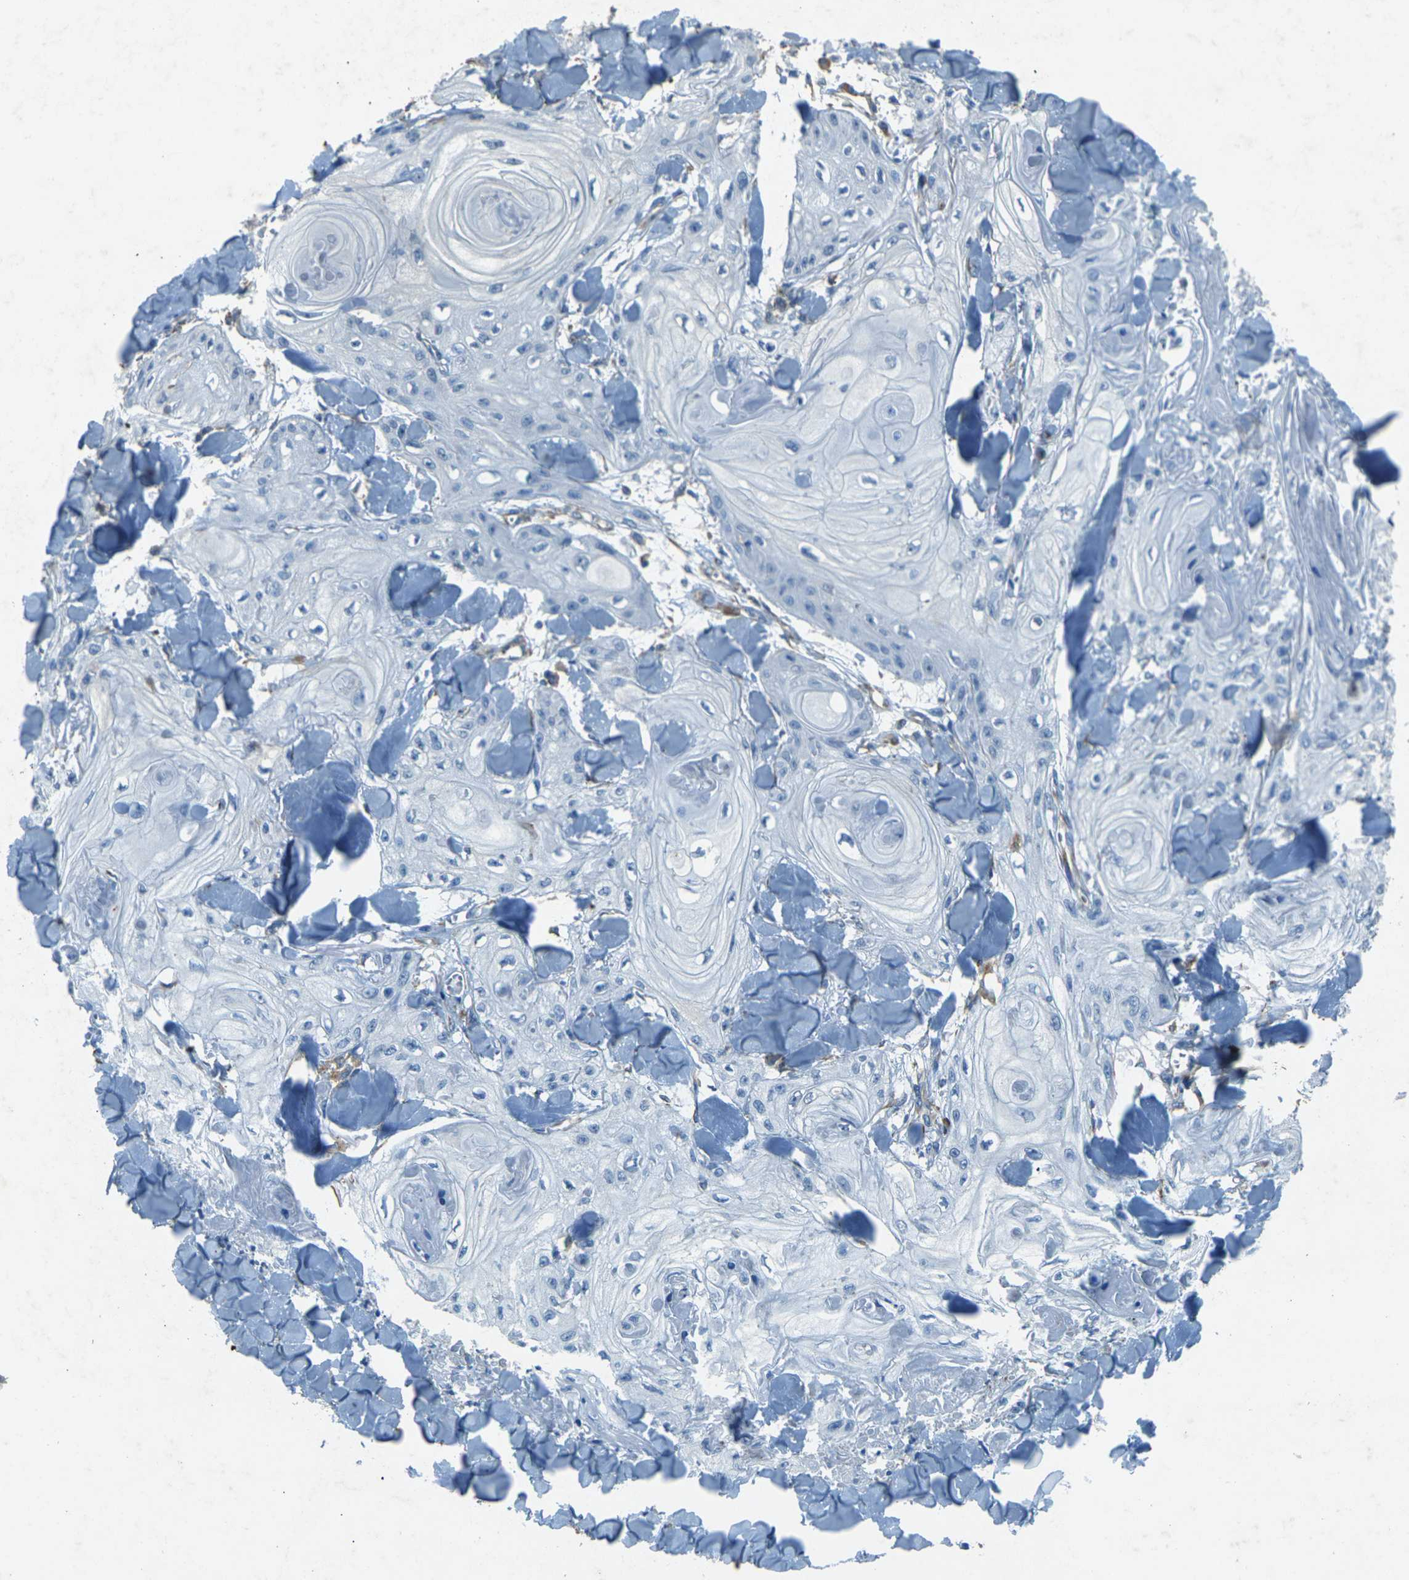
{"staining": {"intensity": "negative", "quantity": "none", "location": "none"}, "tissue": "skin cancer", "cell_type": "Tumor cells", "image_type": "cancer", "snomed": [{"axis": "morphology", "description": "Squamous cell carcinoma, NOS"}, {"axis": "topography", "description": "Skin"}], "caption": "DAB immunohistochemical staining of human skin squamous cell carcinoma demonstrates no significant staining in tumor cells.", "gene": "SORT1", "patient": {"sex": "male", "age": 74}}